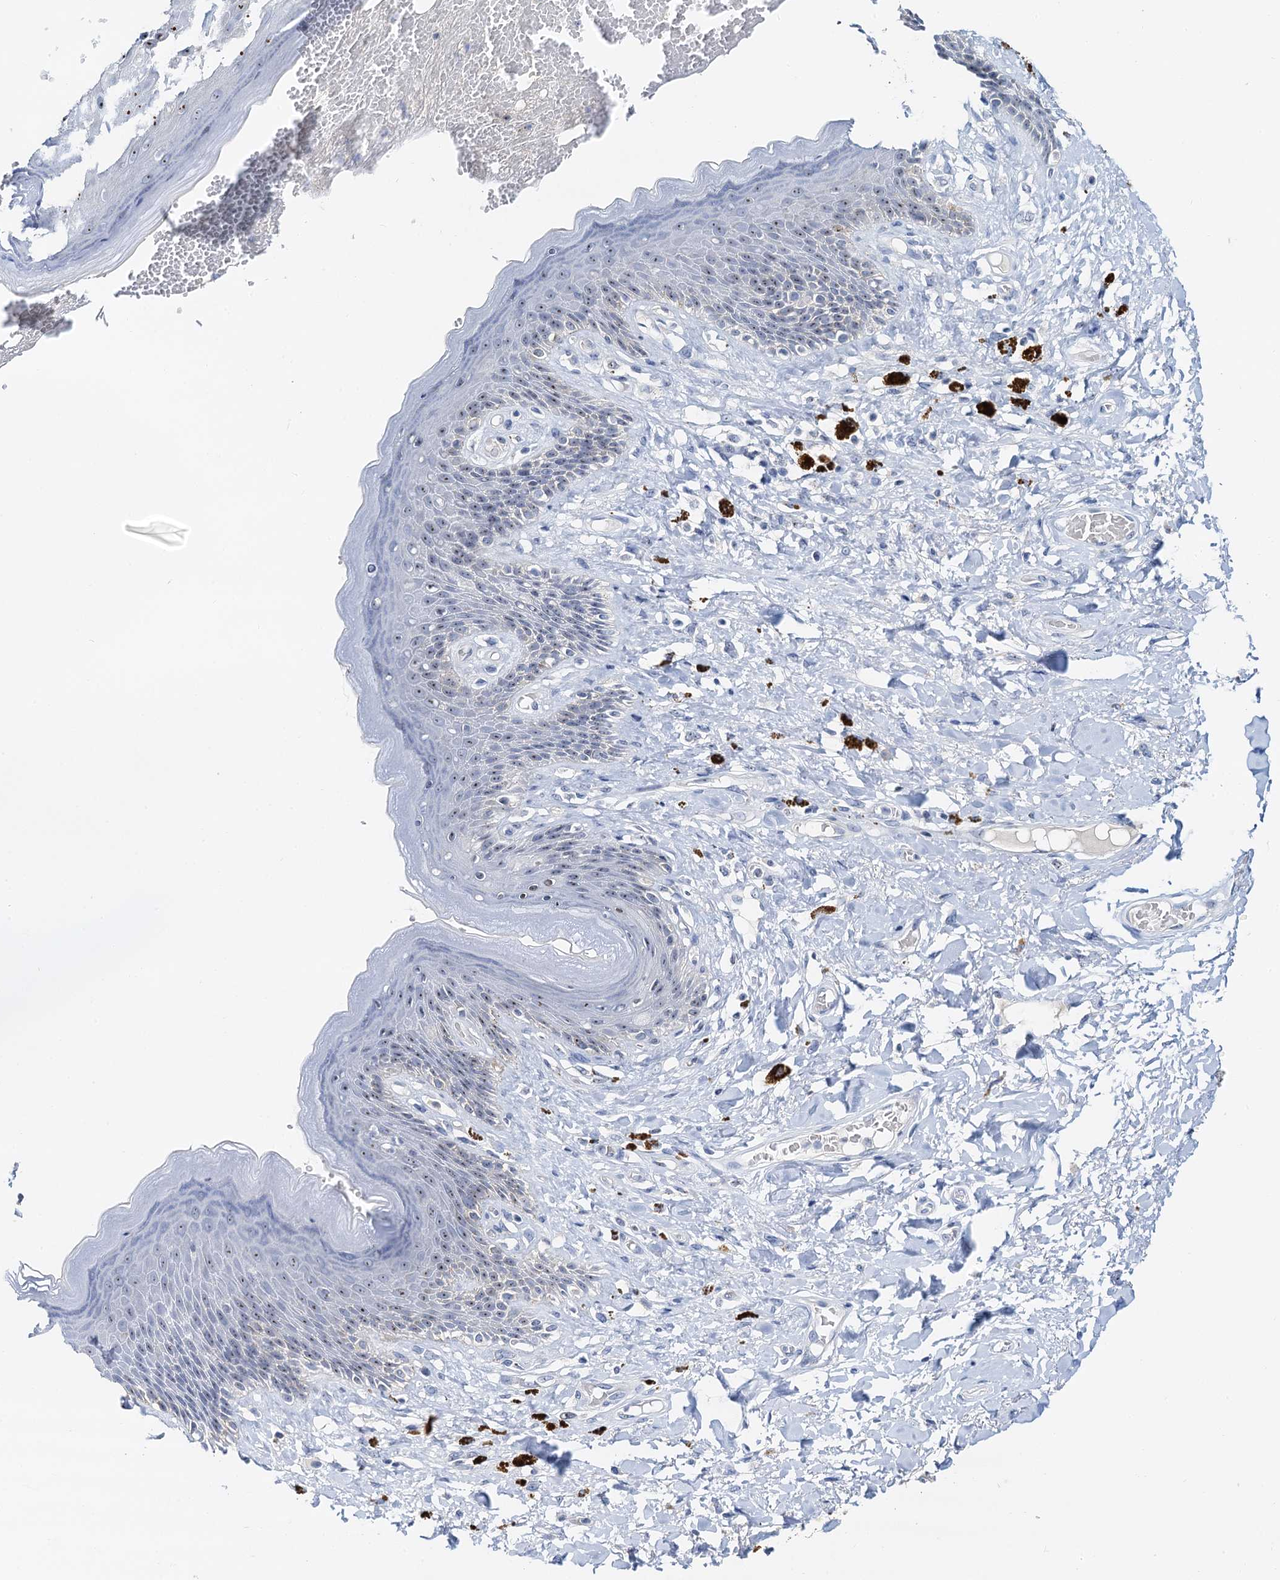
{"staining": {"intensity": "moderate", "quantity": "25%-75%", "location": "nuclear"}, "tissue": "skin", "cell_type": "Epidermal cells", "image_type": "normal", "snomed": [{"axis": "morphology", "description": "Normal tissue, NOS"}, {"axis": "topography", "description": "Anal"}], "caption": "Protein expression analysis of unremarkable skin shows moderate nuclear staining in about 25%-75% of epidermal cells.", "gene": "NOP2", "patient": {"sex": "female", "age": 78}}